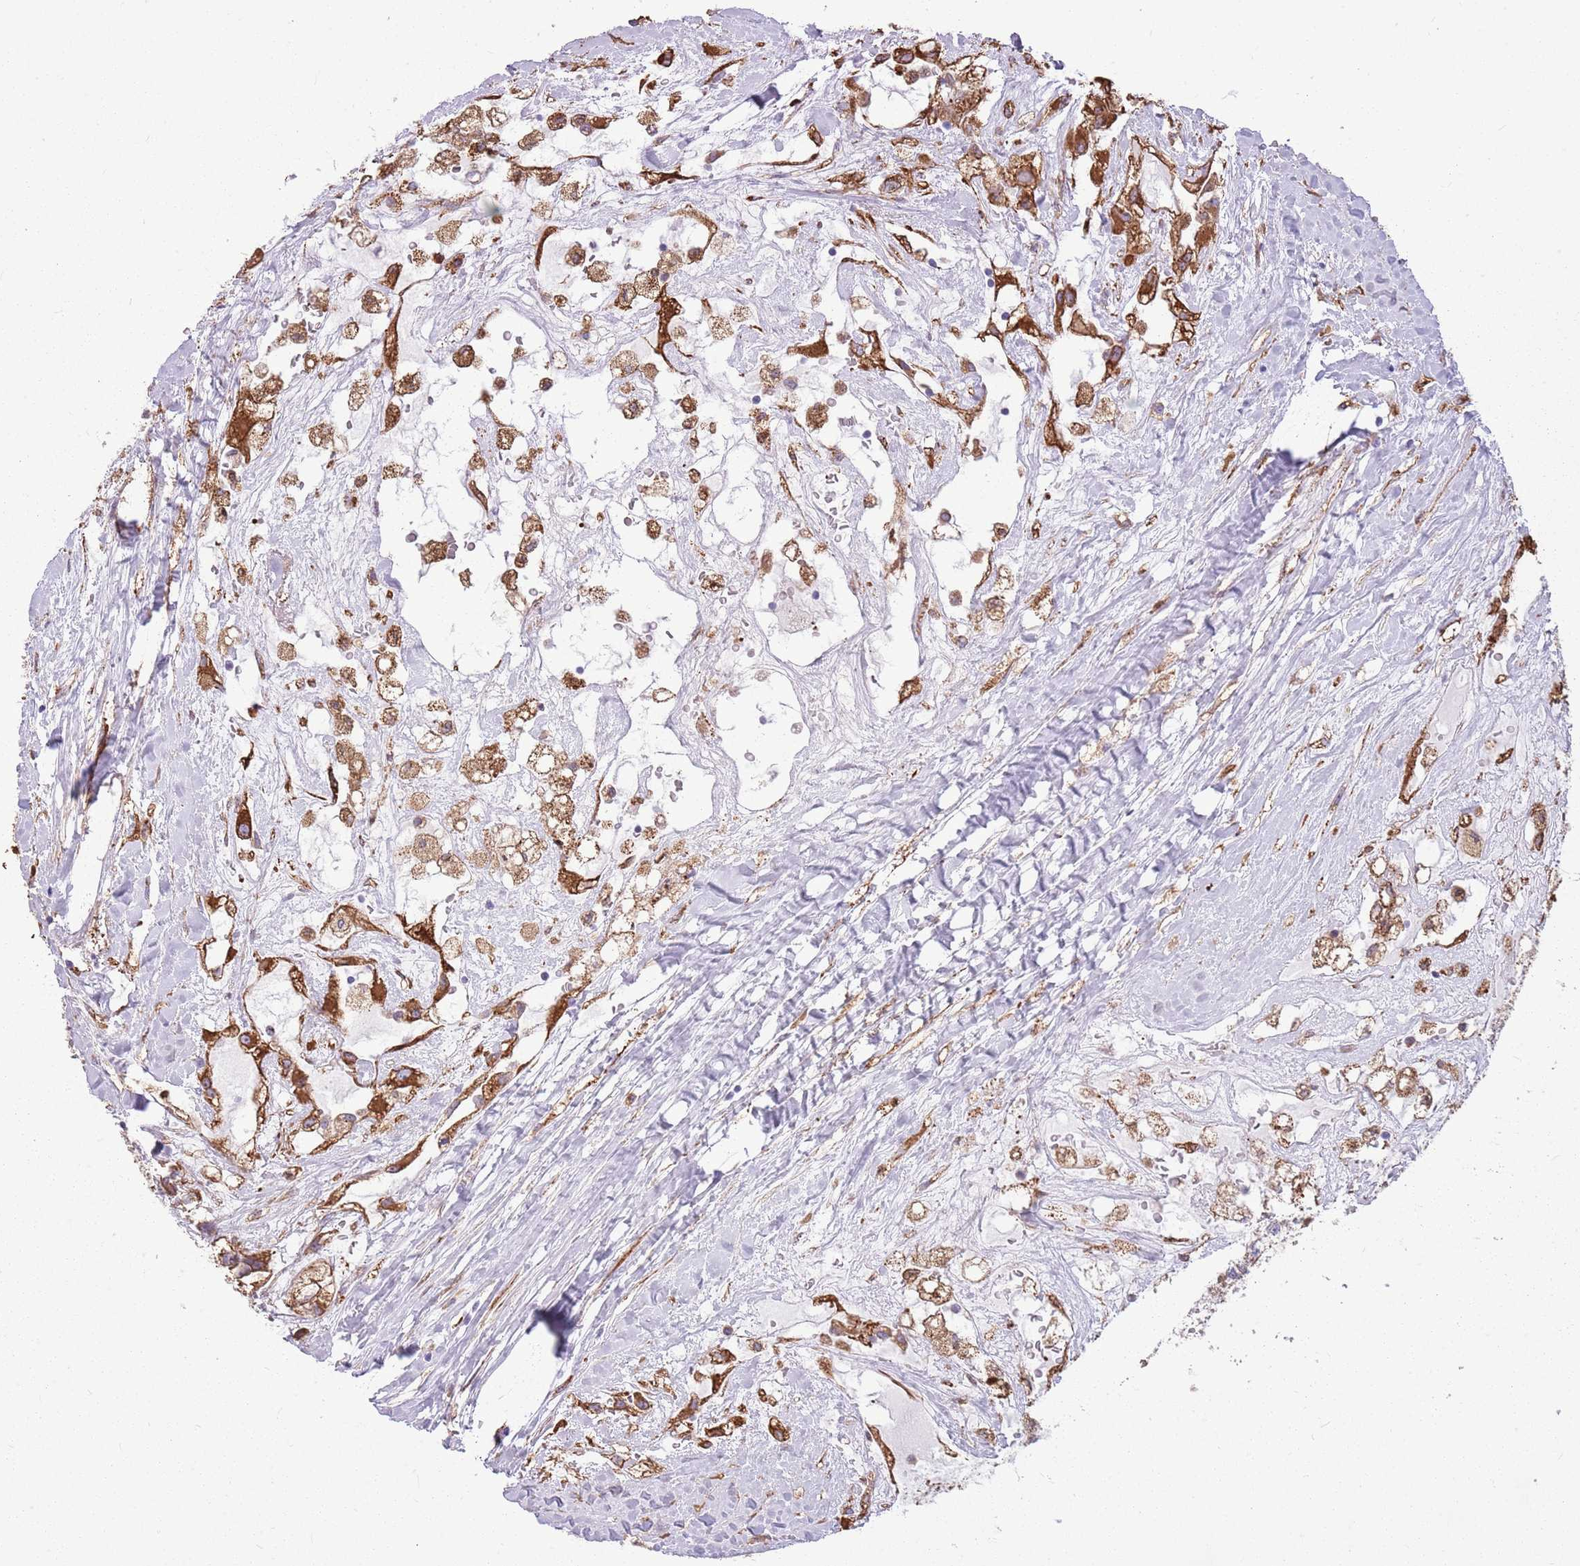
{"staining": {"intensity": "moderate", "quantity": ">75%", "location": "cytoplasmic/membranous"}, "tissue": "renal cancer", "cell_type": "Tumor cells", "image_type": "cancer", "snomed": [{"axis": "morphology", "description": "Adenocarcinoma, NOS"}, {"axis": "topography", "description": "Kidney"}], "caption": "Immunohistochemistry (IHC) staining of renal adenocarcinoma, which reveals medium levels of moderate cytoplasmic/membranous expression in about >75% of tumor cells indicating moderate cytoplasmic/membranous protein positivity. The staining was performed using DAB (brown) for protein detection and nuclei were counterstained in hematoxylin (blue).", "gene": "KCTD19", "patient": {"sex": "male", "age": 59}}